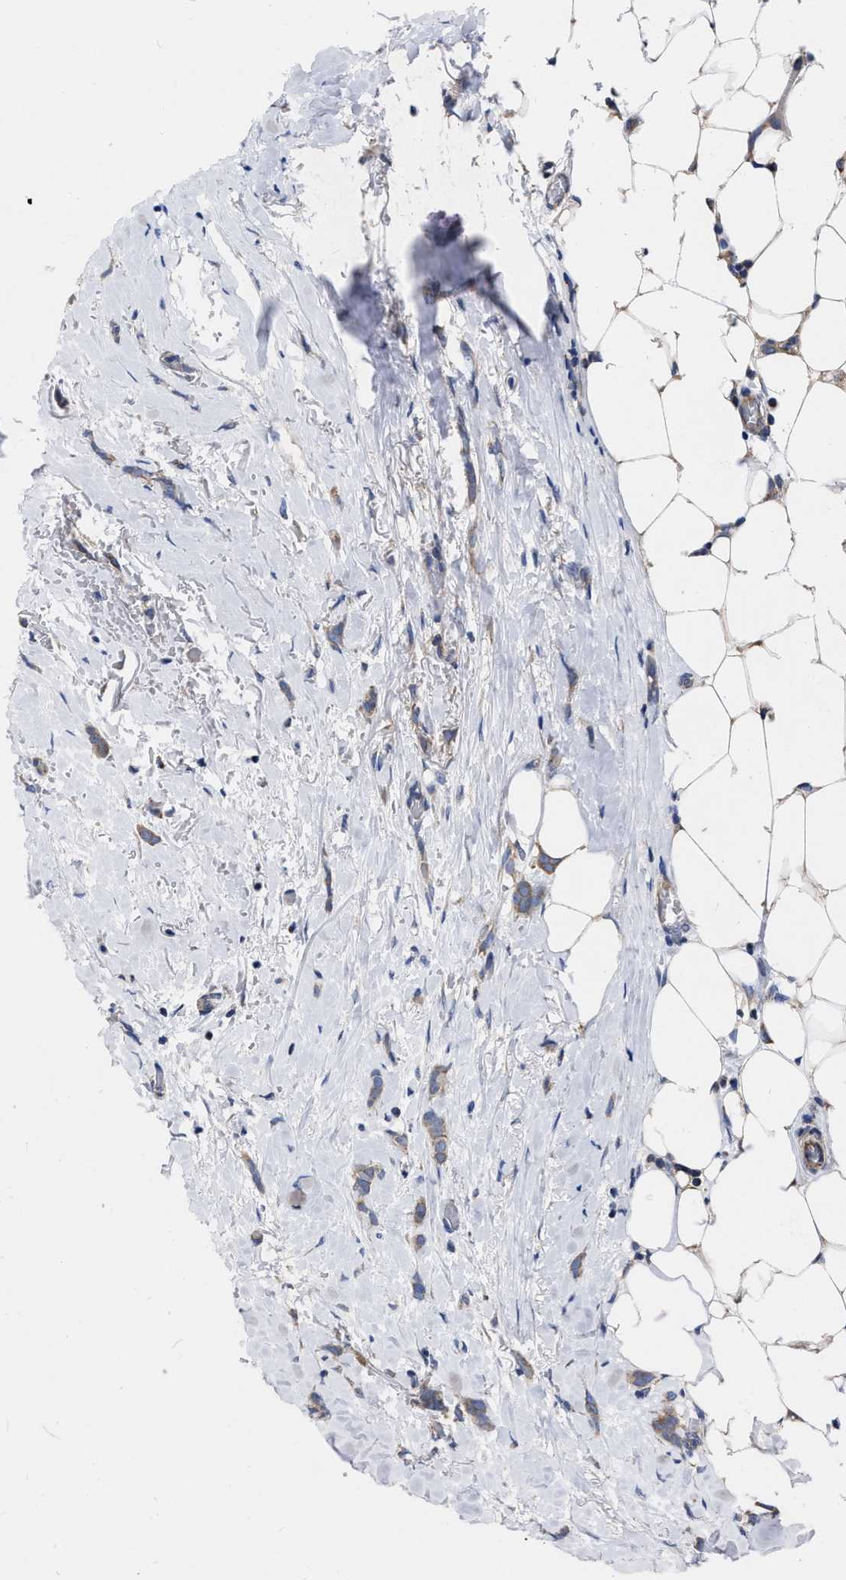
{"staining": {"intensity": "moderate", "quantity": ">75%", "location": "cytoplasmic/membranous"}, "tissue": "breast cancer", "cell_type": "Tumor cells", "image_type": "cancer", "snomed": [{"axis": "morphology", "description": "Lobular carcinoma, in situ"}, {"axis": "morphology", "description": "Lobular carcinoma"}, {"axis": "topography", "description": "Breast"}], "caption": "Breast cancer (lobular carcinoma in situ) stained with immunohistochemistry (IHC) displays moderate cytoplasmic/membranous expression in approximately >75% of tumor cells.", "gene": "CDKN2C", "patient": {"sex": "female", "age": 41}}